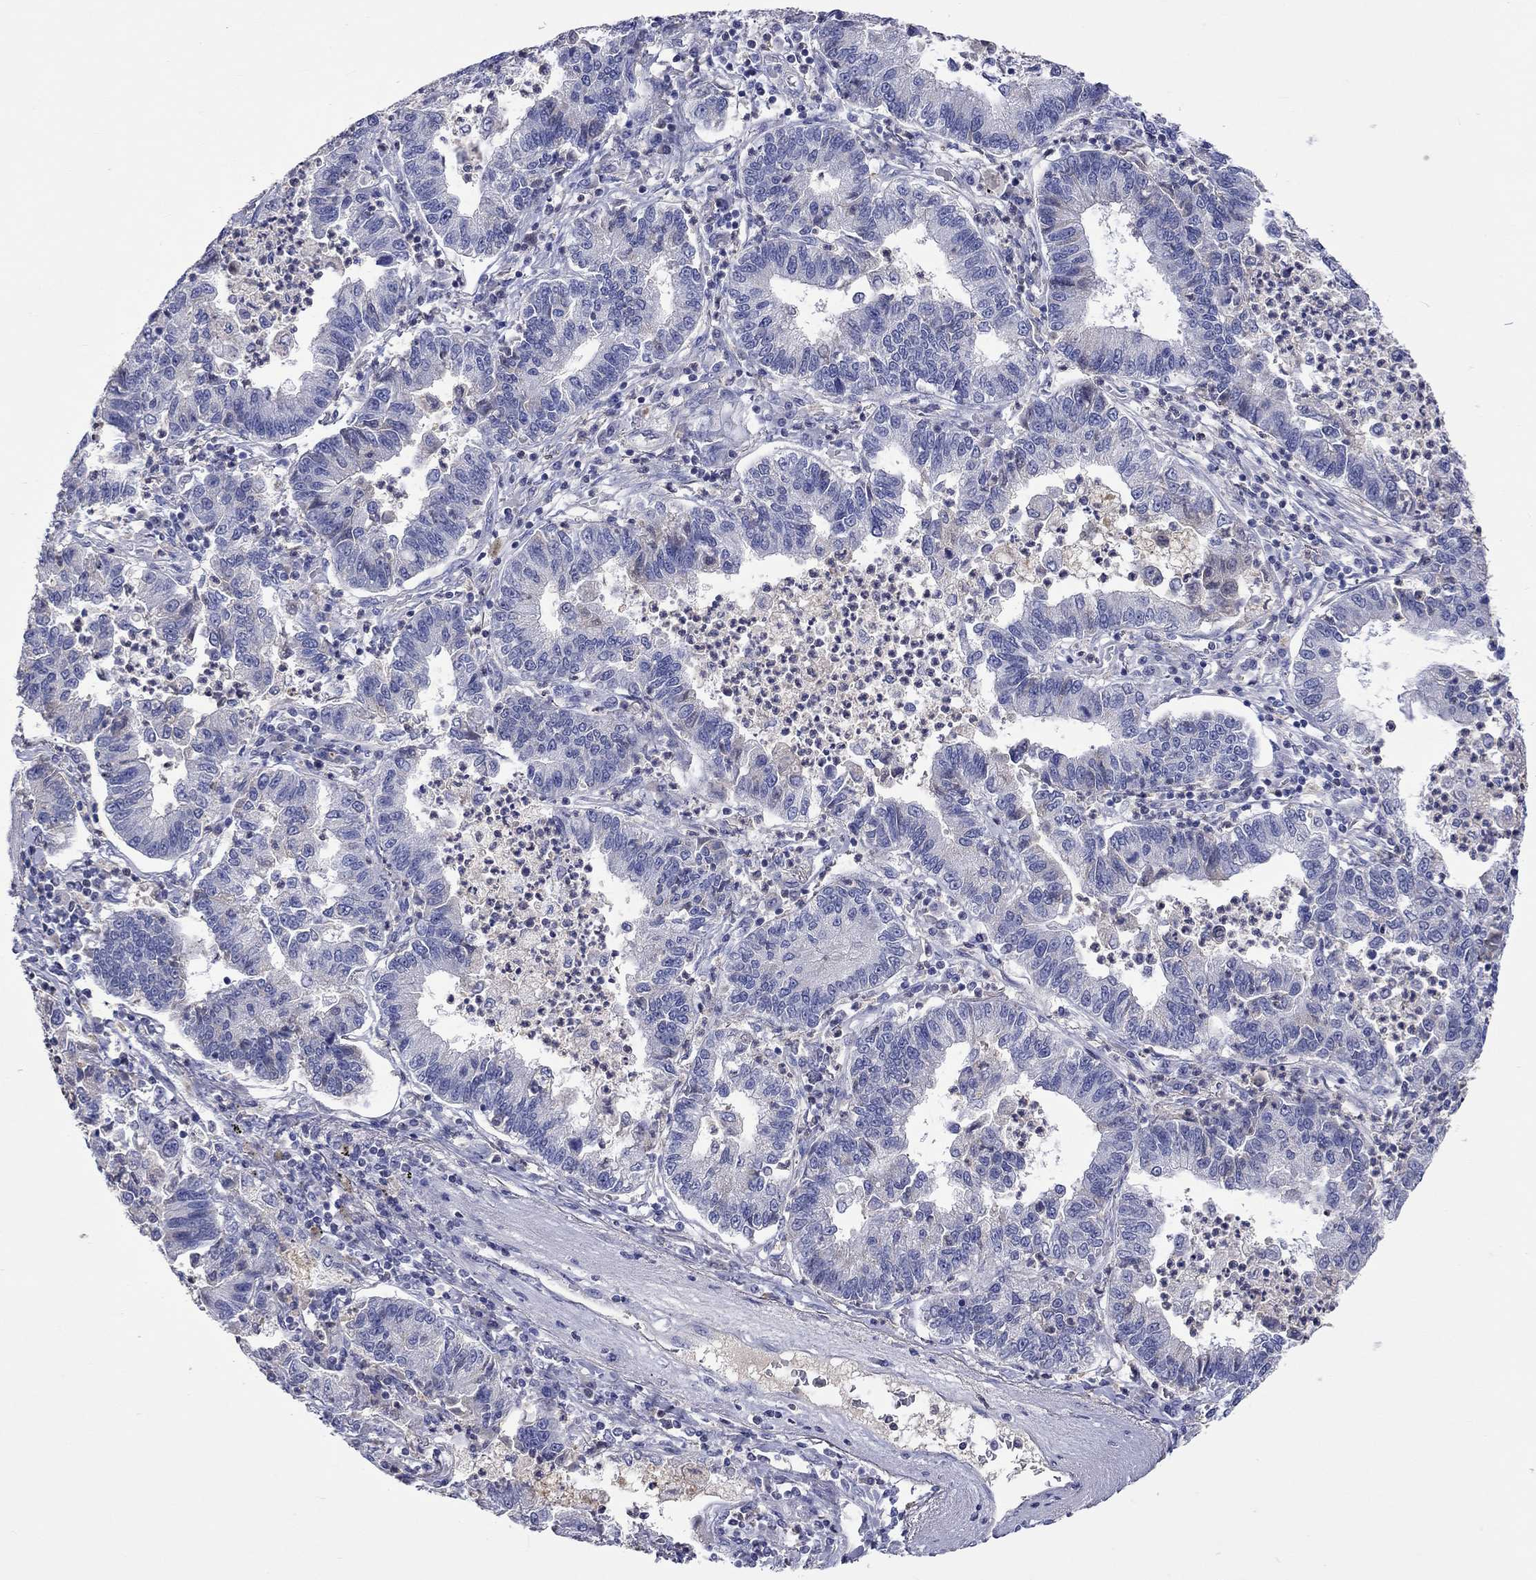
{"staining": {"intensity": "negative", "quantity": "none", "location": "none"}, "tissue": "lung cancer", "cell_type": "Tumor cells", "image_type": "cancer", "snomed": [{"axis": "morphology", "description": "Adenocarcinoma, NOS"}, {"axis": "topography", "description": "Lung"}], "caption": "Immunohistochemistry (IHC) of human lung adenocarcinoma demonstrates no positivity in tumor cells.", "gene": "LRFN4", "patient": {"sex": "female", "age": 57}}